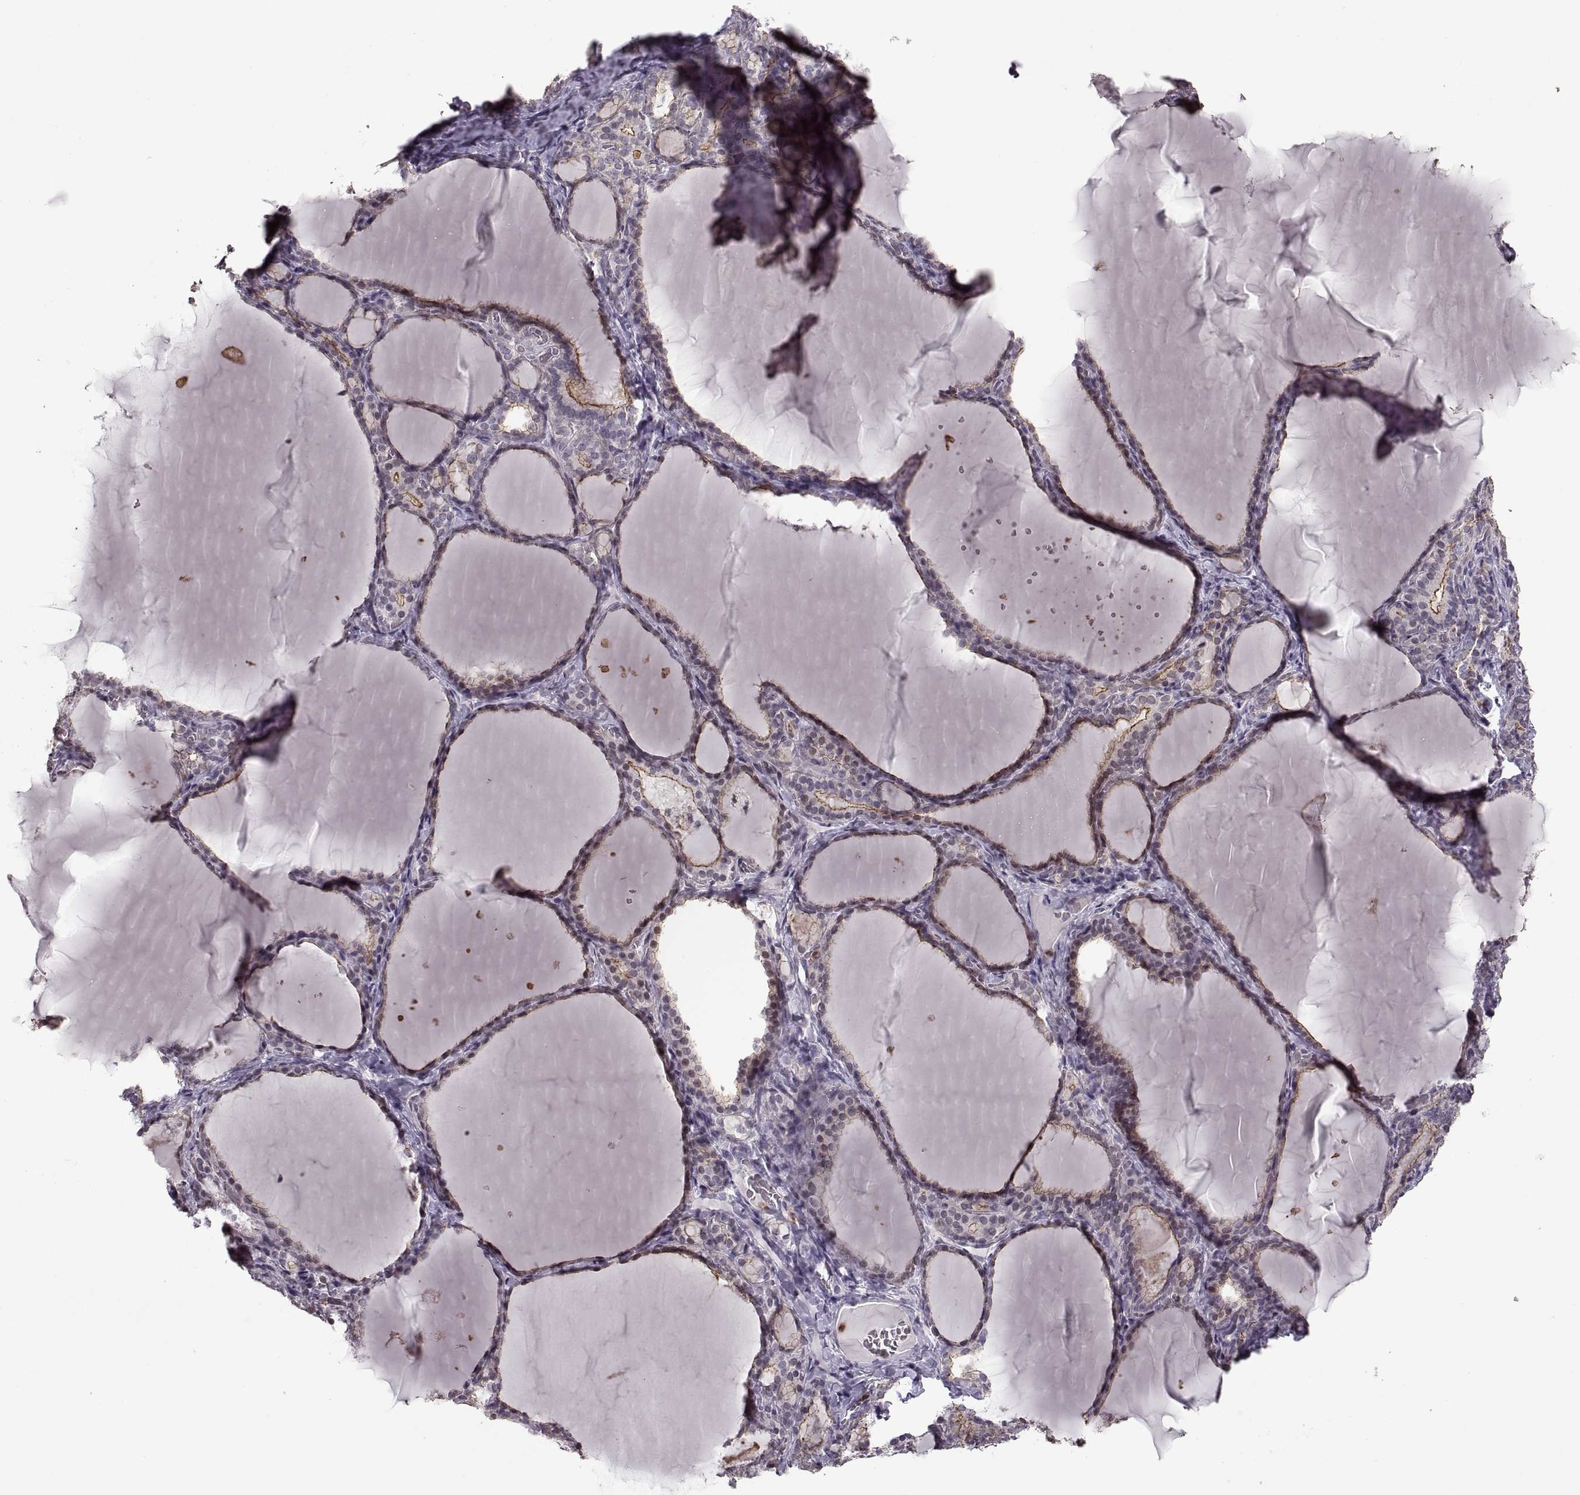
{"staining": {"intensity": "moderate", "quantity": "<25%", "location": "cytoplasmic/membranous"}, "tissue": "thyroid gland", "cell_type": "Glandular cells", "image_type": "normal", "snomed": [{"axis": "morphology", "description": "Normal tissue, NOS"}, {"axis": "morphology", "description": "Hyperplasia, NOS"}, {"axis": "topography", "description": "Thyroid gland"}], "caption": "The photomicrograph demonstrates a brown stain indicating the presence of a protein in the cytoplasmic/membranous of glandular cells in thyroid gland. (DAB = brown stain, brightfield microscopy at high magnification).", "gene": "PALS1", "patient": {"sex": "female", "age": 27}}